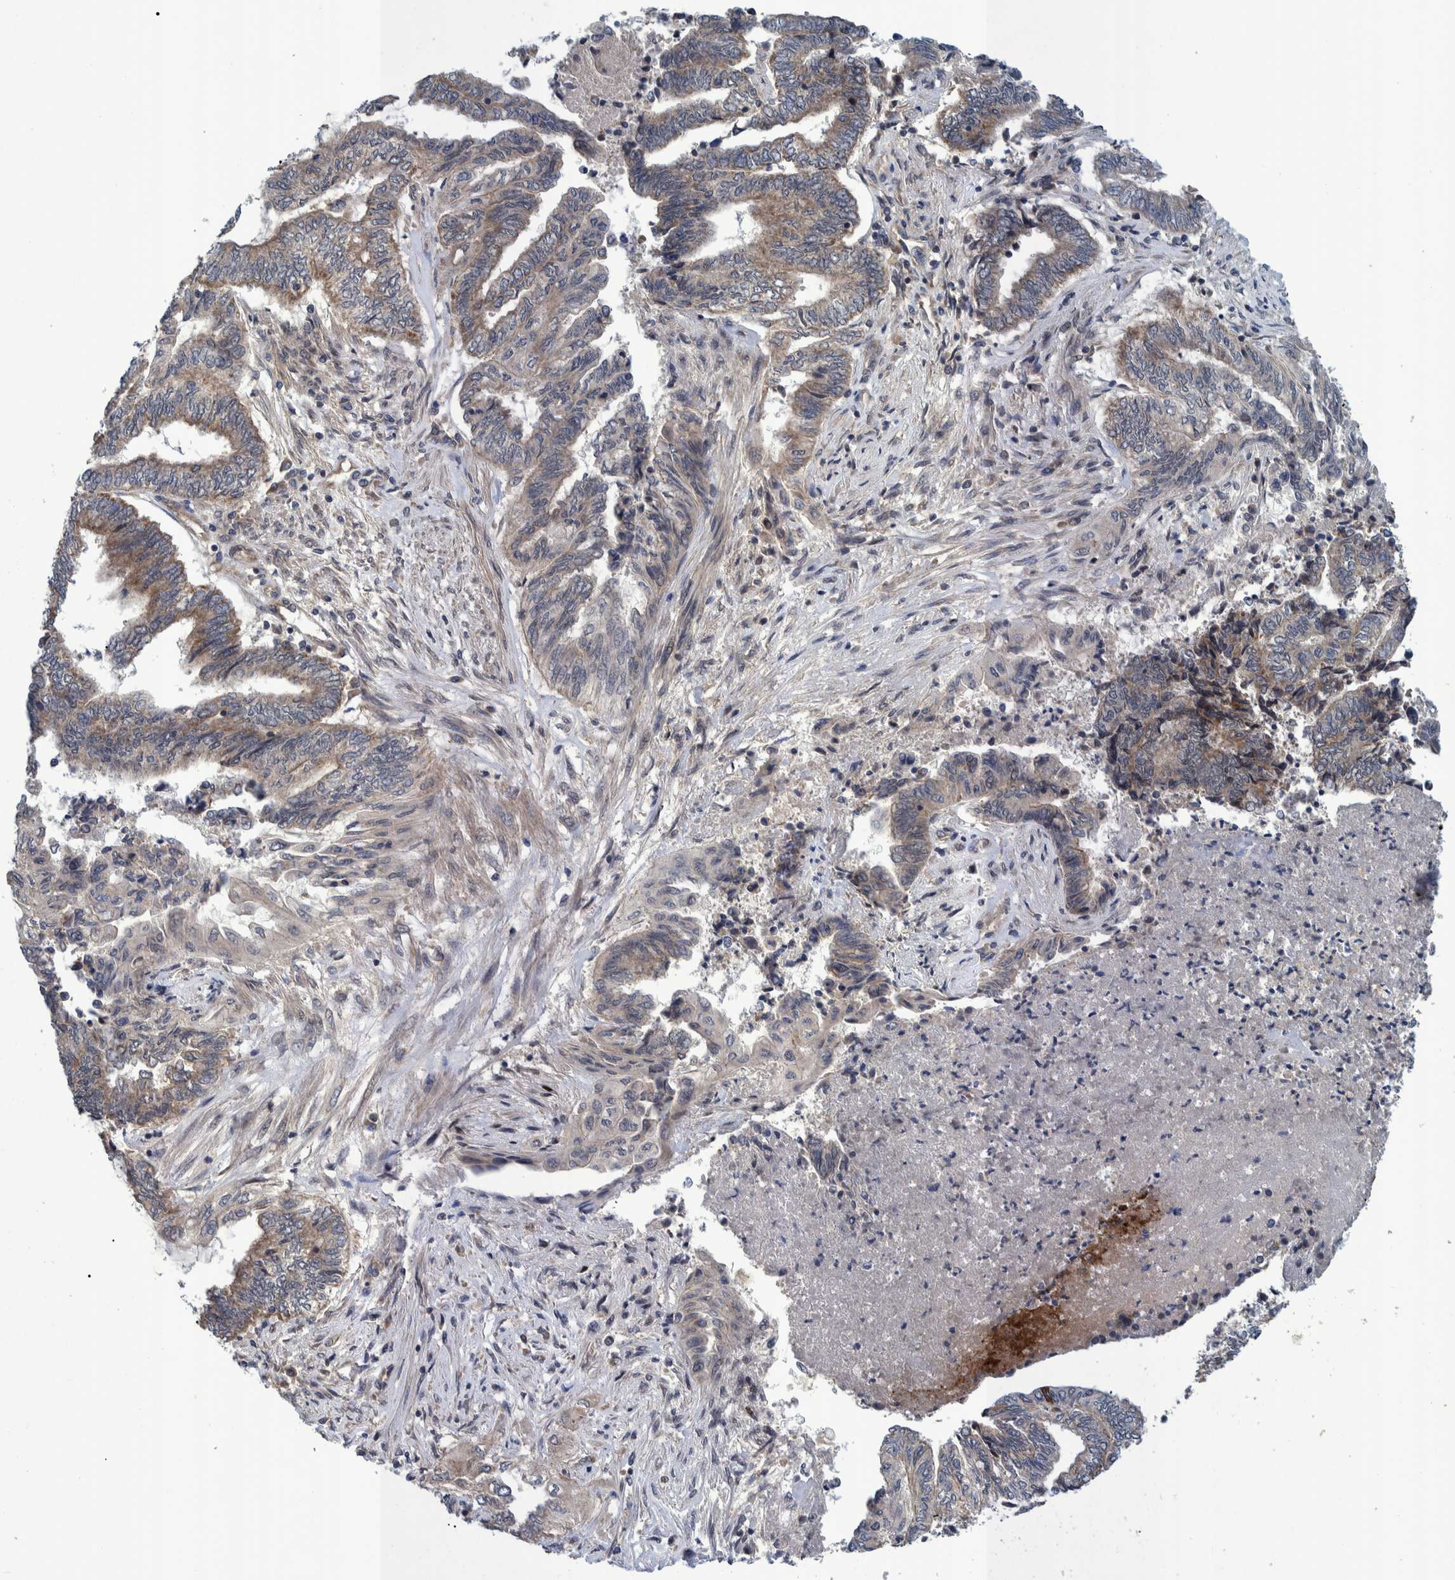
{"staining": {"intensity": "weak", "quantity": "25%-75%", "location": "cytoplasmic/membranous"}, "tissue": "endometrial cancer", "cell_type": "Tumor cells", "image_type": "cancer", "snomed": [{"axis": "morphology", "description": "Adenocarcinoma, NOS"}, {"axis": "topography", "description": "Uterus"}, {"axis": "topography", "description": "Endometrium"}], "caption": "An immunohistochemistry photomicrograph of tumor tissue is shown. Protein staining in brown labels weak cytoplasmic/membranous positivity in endometrial cancer (adenocarcinoma) within tumor cells. (IHC, brightfield microscopy, high magnification).", "gene": "MRPS7", "patient": {"sex": "female", "age": 70}}